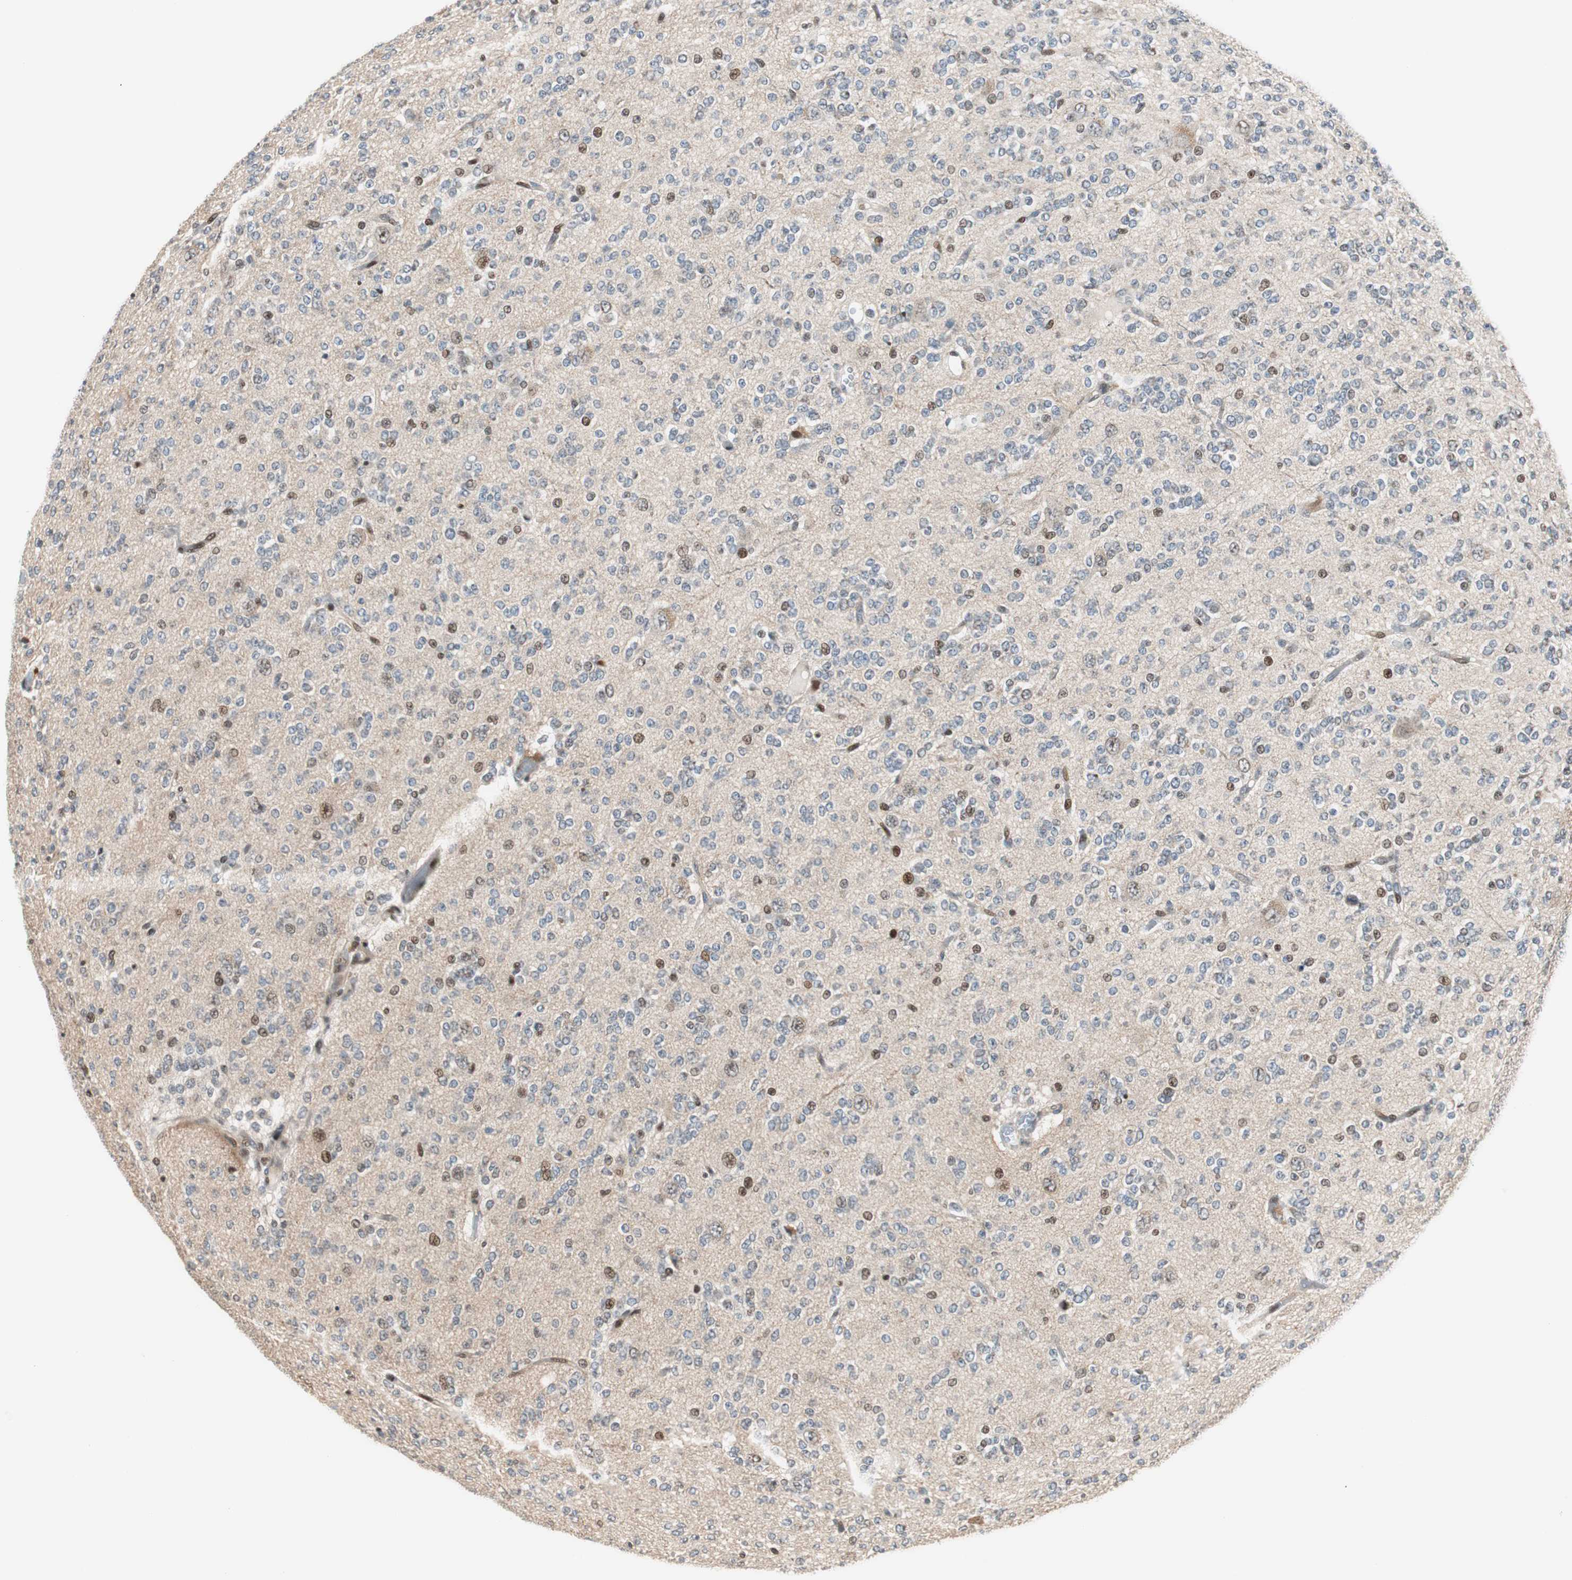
{"staining": {"intensity": "moderate", "quantity": "<25%", "location": "nuclear"}, "tissue": "glioma", "cell_type": "Tumor cells", "image_type": "cancer", "snomed": [{"axis": "morphology", "description": "Glioma, malignant, Low grade"}, {"axis": "topography", "description": "Brain"}], "caption": "Moderate nuclear protein positivity is identified in about <25% of tumor cells in malignant low-grade glioma.", "gene": "RAD1", "patient": {"sex": "male", "age": 38}}